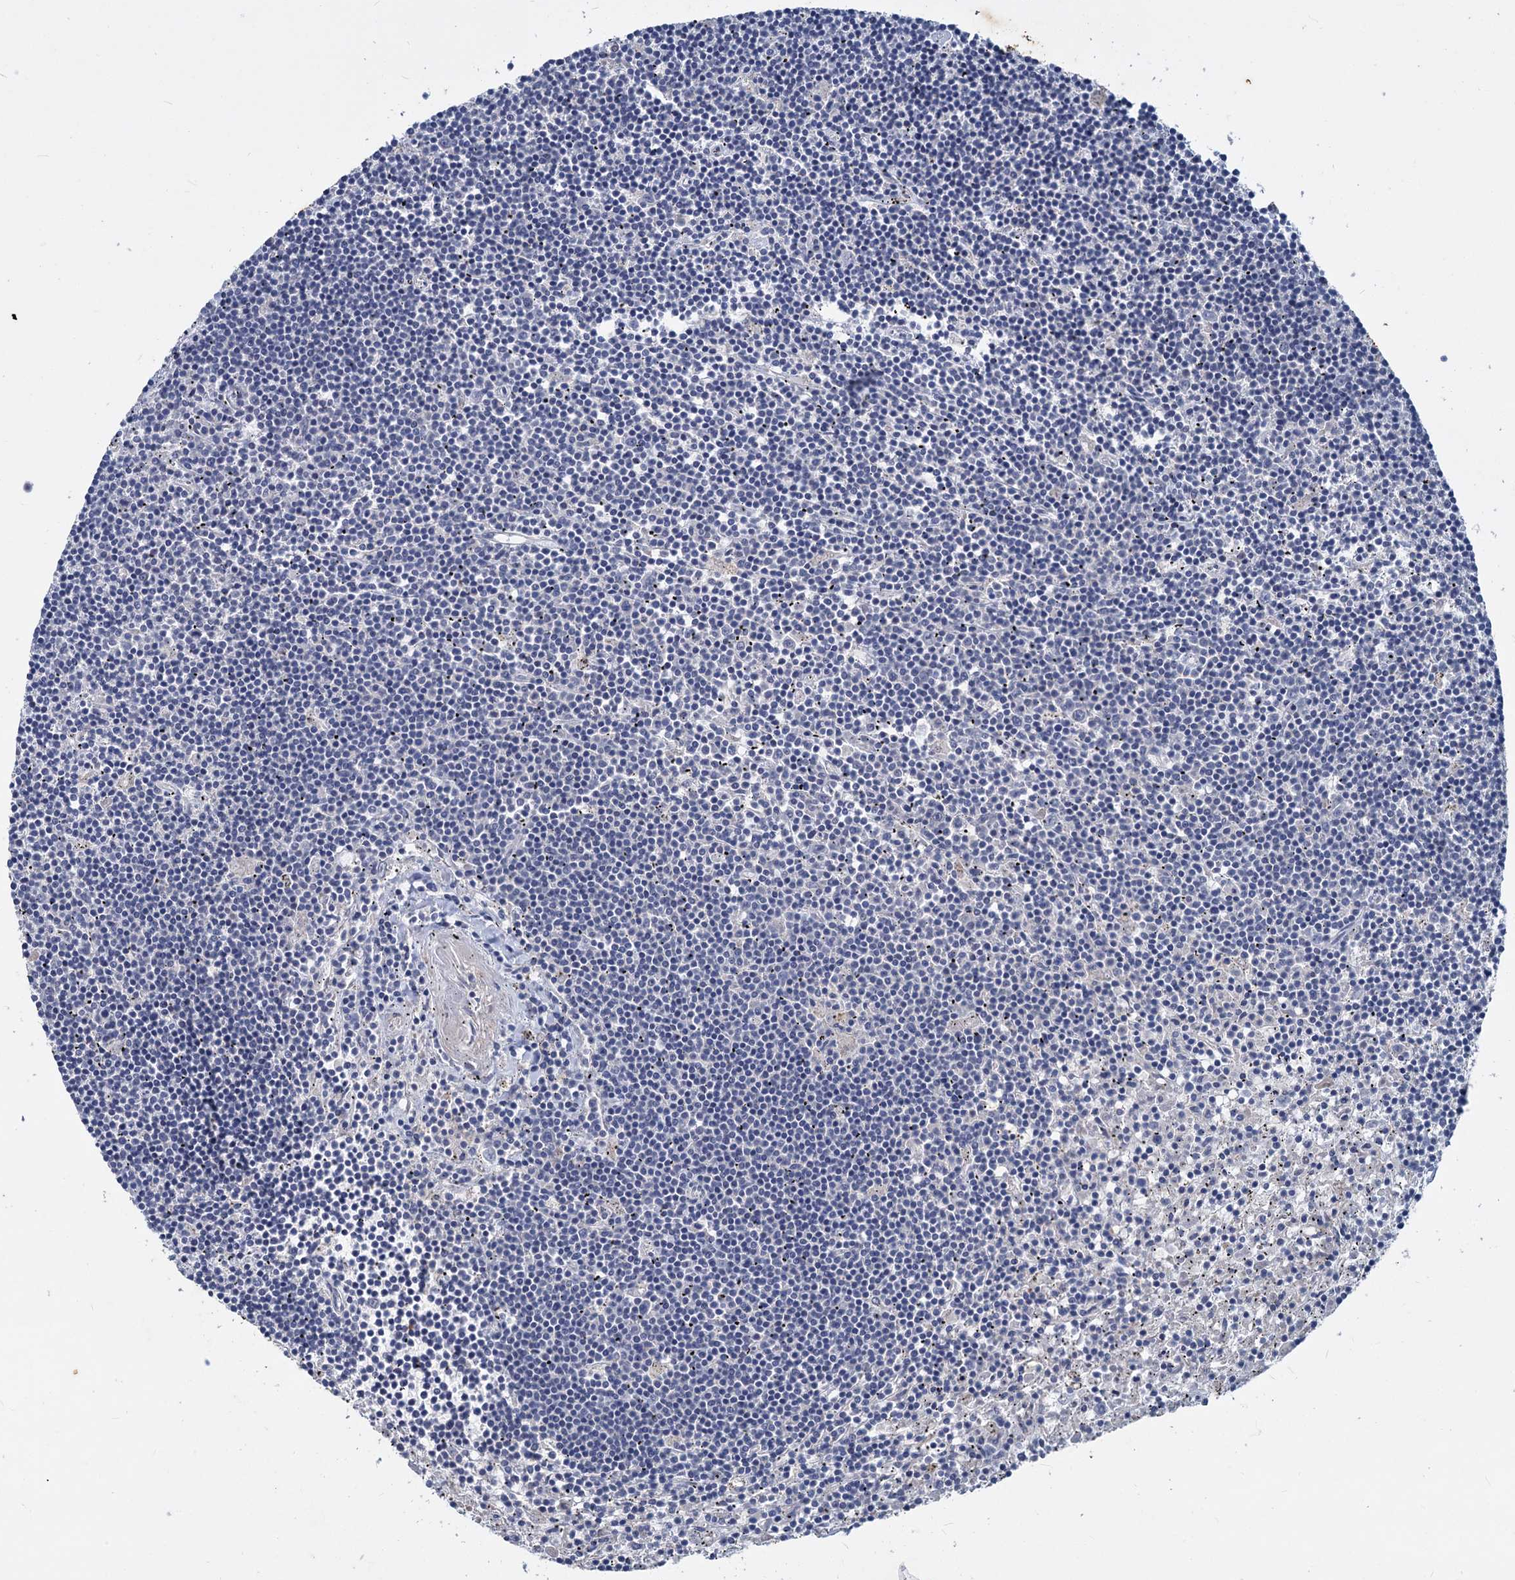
{"staining": {"intensity": "negative", "quantity": "none", "location": "none"}, "tissue": "lymphoma", "cell_type": "Tumor cells", "image_type": "cancer", "snomed": [{"axis": "morphology", "description": "Malignant lymphoma, non-Hodgkin's type, Low grade"}, {"axis": "topography", "description": "Spleen"}], "caption": "DAB immunohistochemical staining of low-grade malignant lymphoma, non-Hodgkin's type exhibits no significant expression in tumor cells.", "gene": "SLC2A7", "patient": {"sex": "male", "age": 76}}